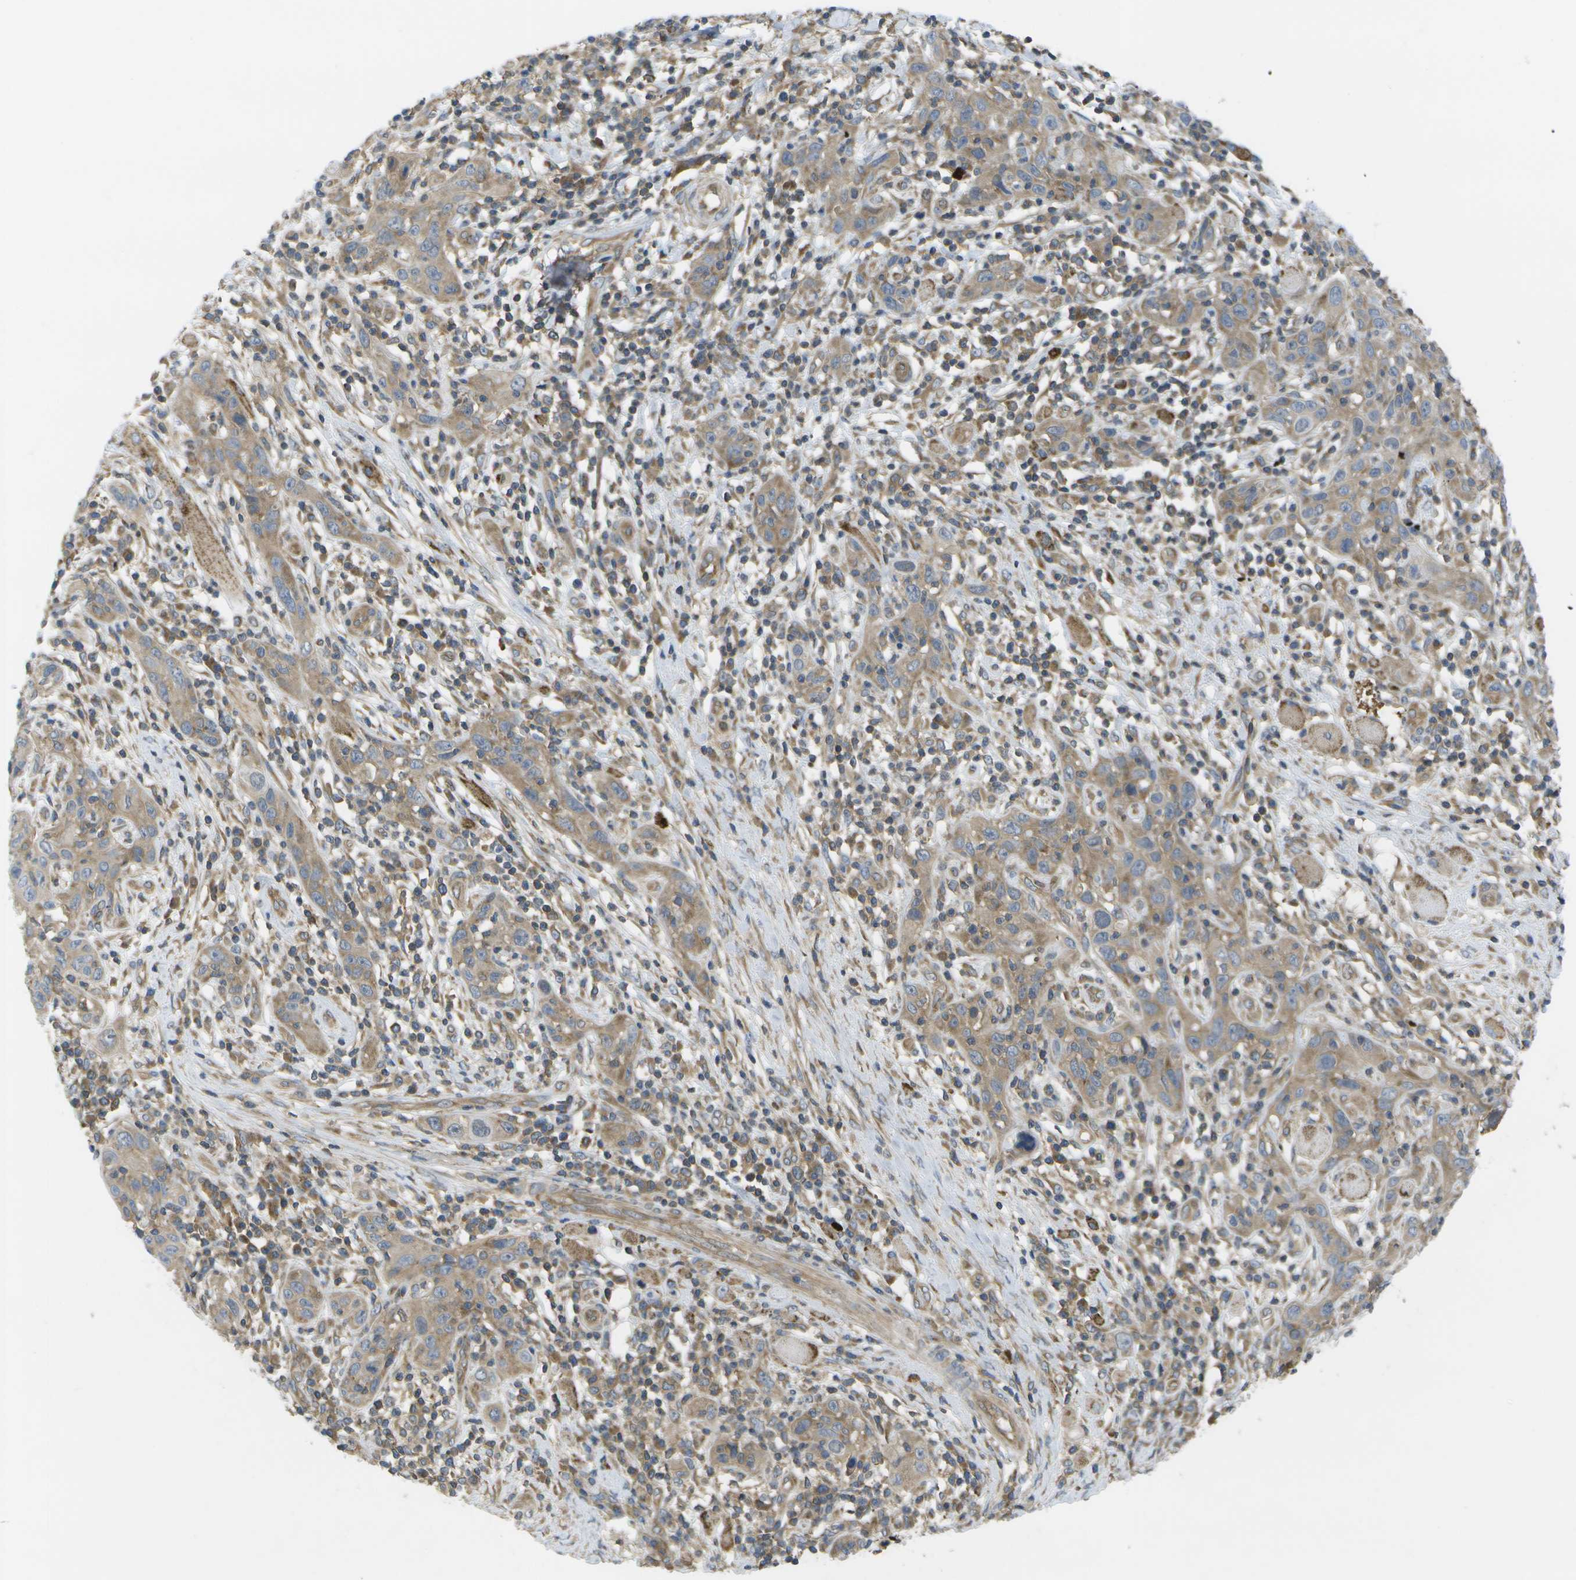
{"staining": {"intensity": "weak", "quantity": ">75%", "location": "cytoplasmic/membranous"}, "tissue": "skin cancer", "cell_type": "Tumor cells", "image_type": "cancer", "snomed": [{"axis": "morphology", "description": "Squamous cell carcinoma, NOS"}, {"axis": "topography", "description": "Skin"}], "caption": "A photomicrograph of human skin squamous cell carcinoma stained for a protein demonstrates weak cytoplasmic/membranous brown staining in tumor cells.", "gene": "DPM3", "patient": {"sex": "female", "age": 88}}